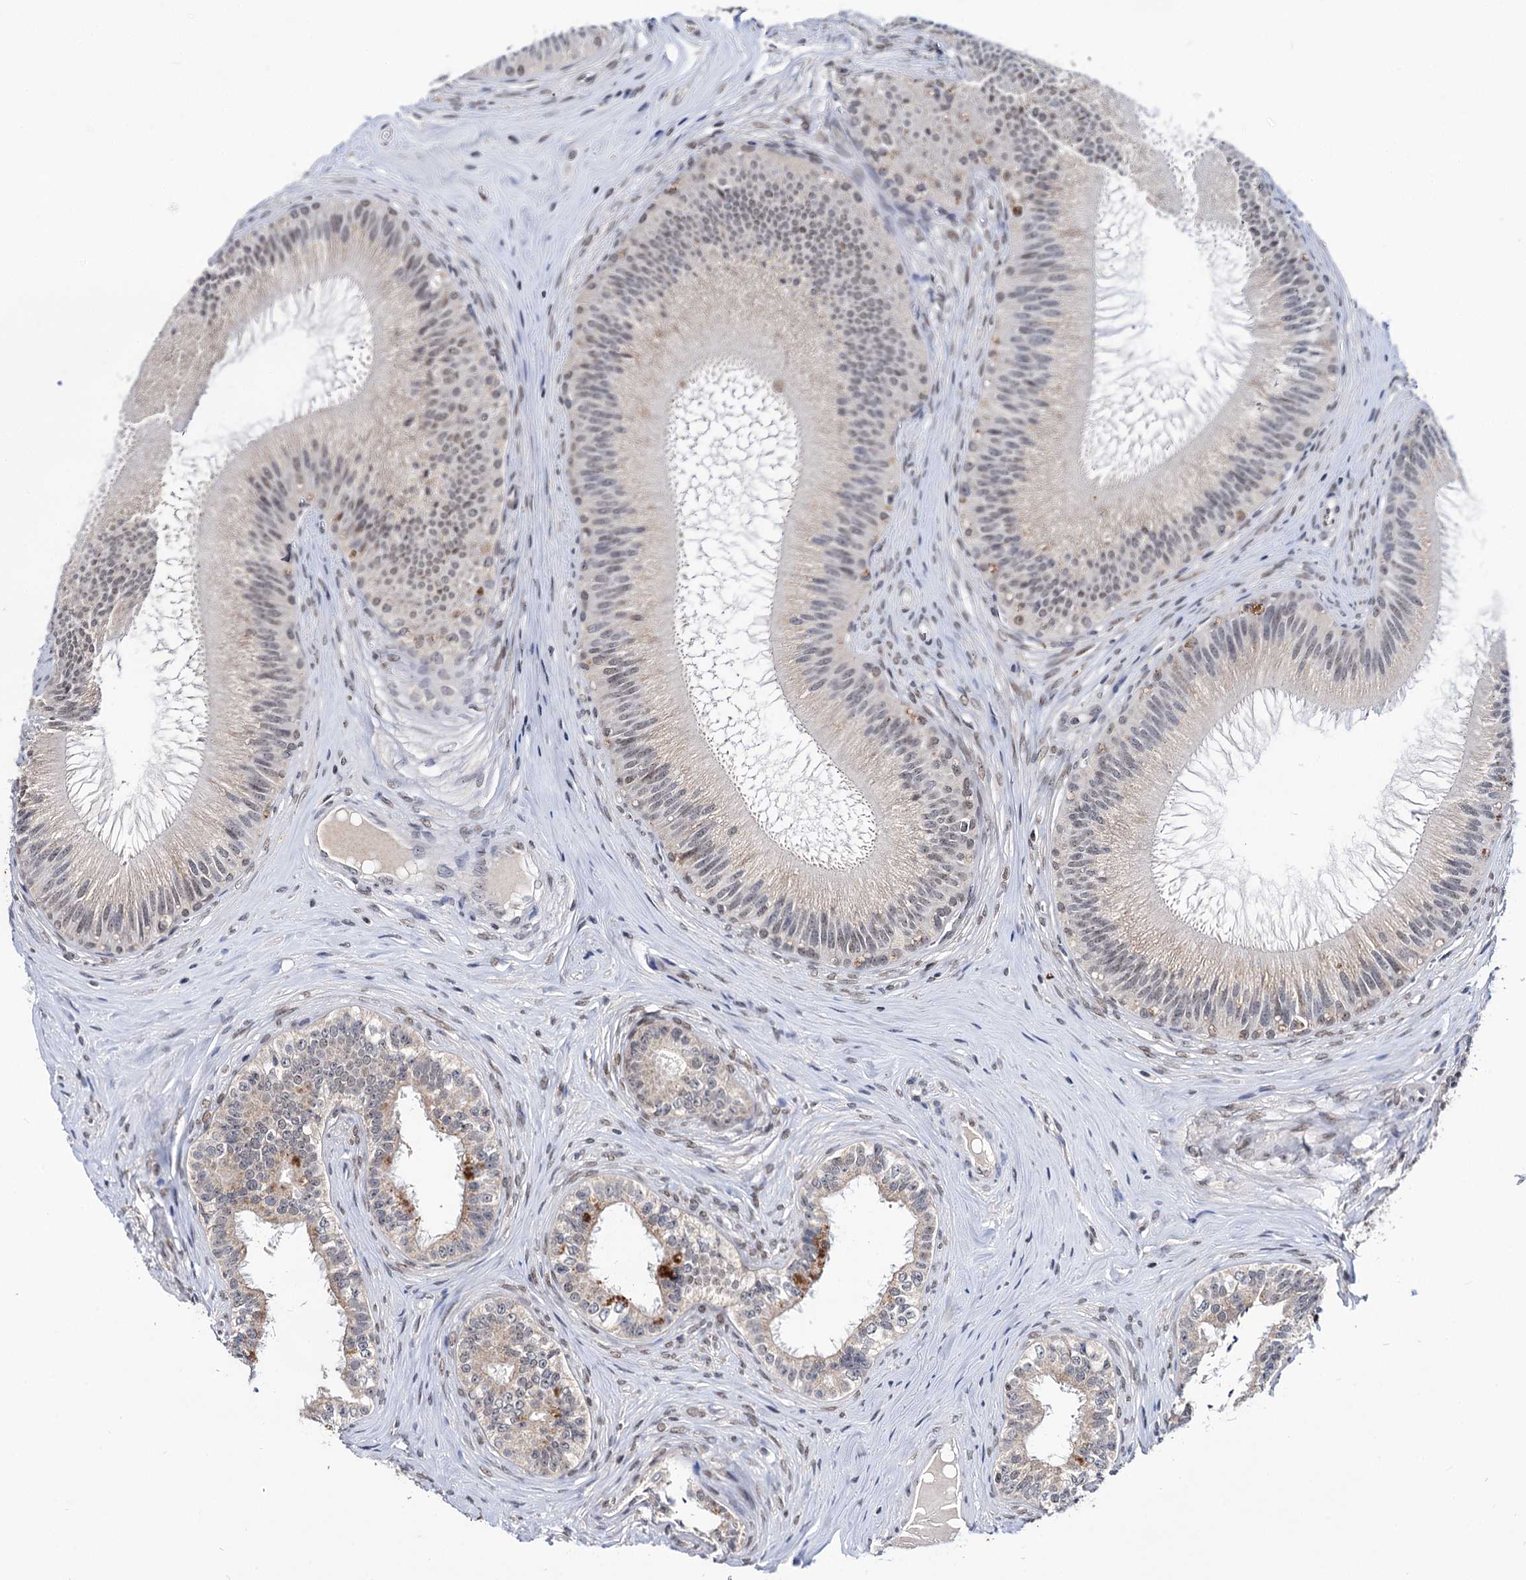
{"staining": {"intensity": "moderate", "quantity": ">75%", "location": "nuclear"}, "tissue": "epididymis", "cell_type": "Glandular cells", "image_type": "normal", "snomed": [{"axis": "morphology", "description": "Normal tissue, NOS"}, {"axis": "topography", "description": "Epididymis"}], "caption": "A histopathology image showing moderate nuclear positivity in approximately >75% of glandular cells in normal epididymis, as visualized by brown immunohistochemical staining.", "gene": "SMCHD1", "patient": {"sex": "male", "age": 46}}